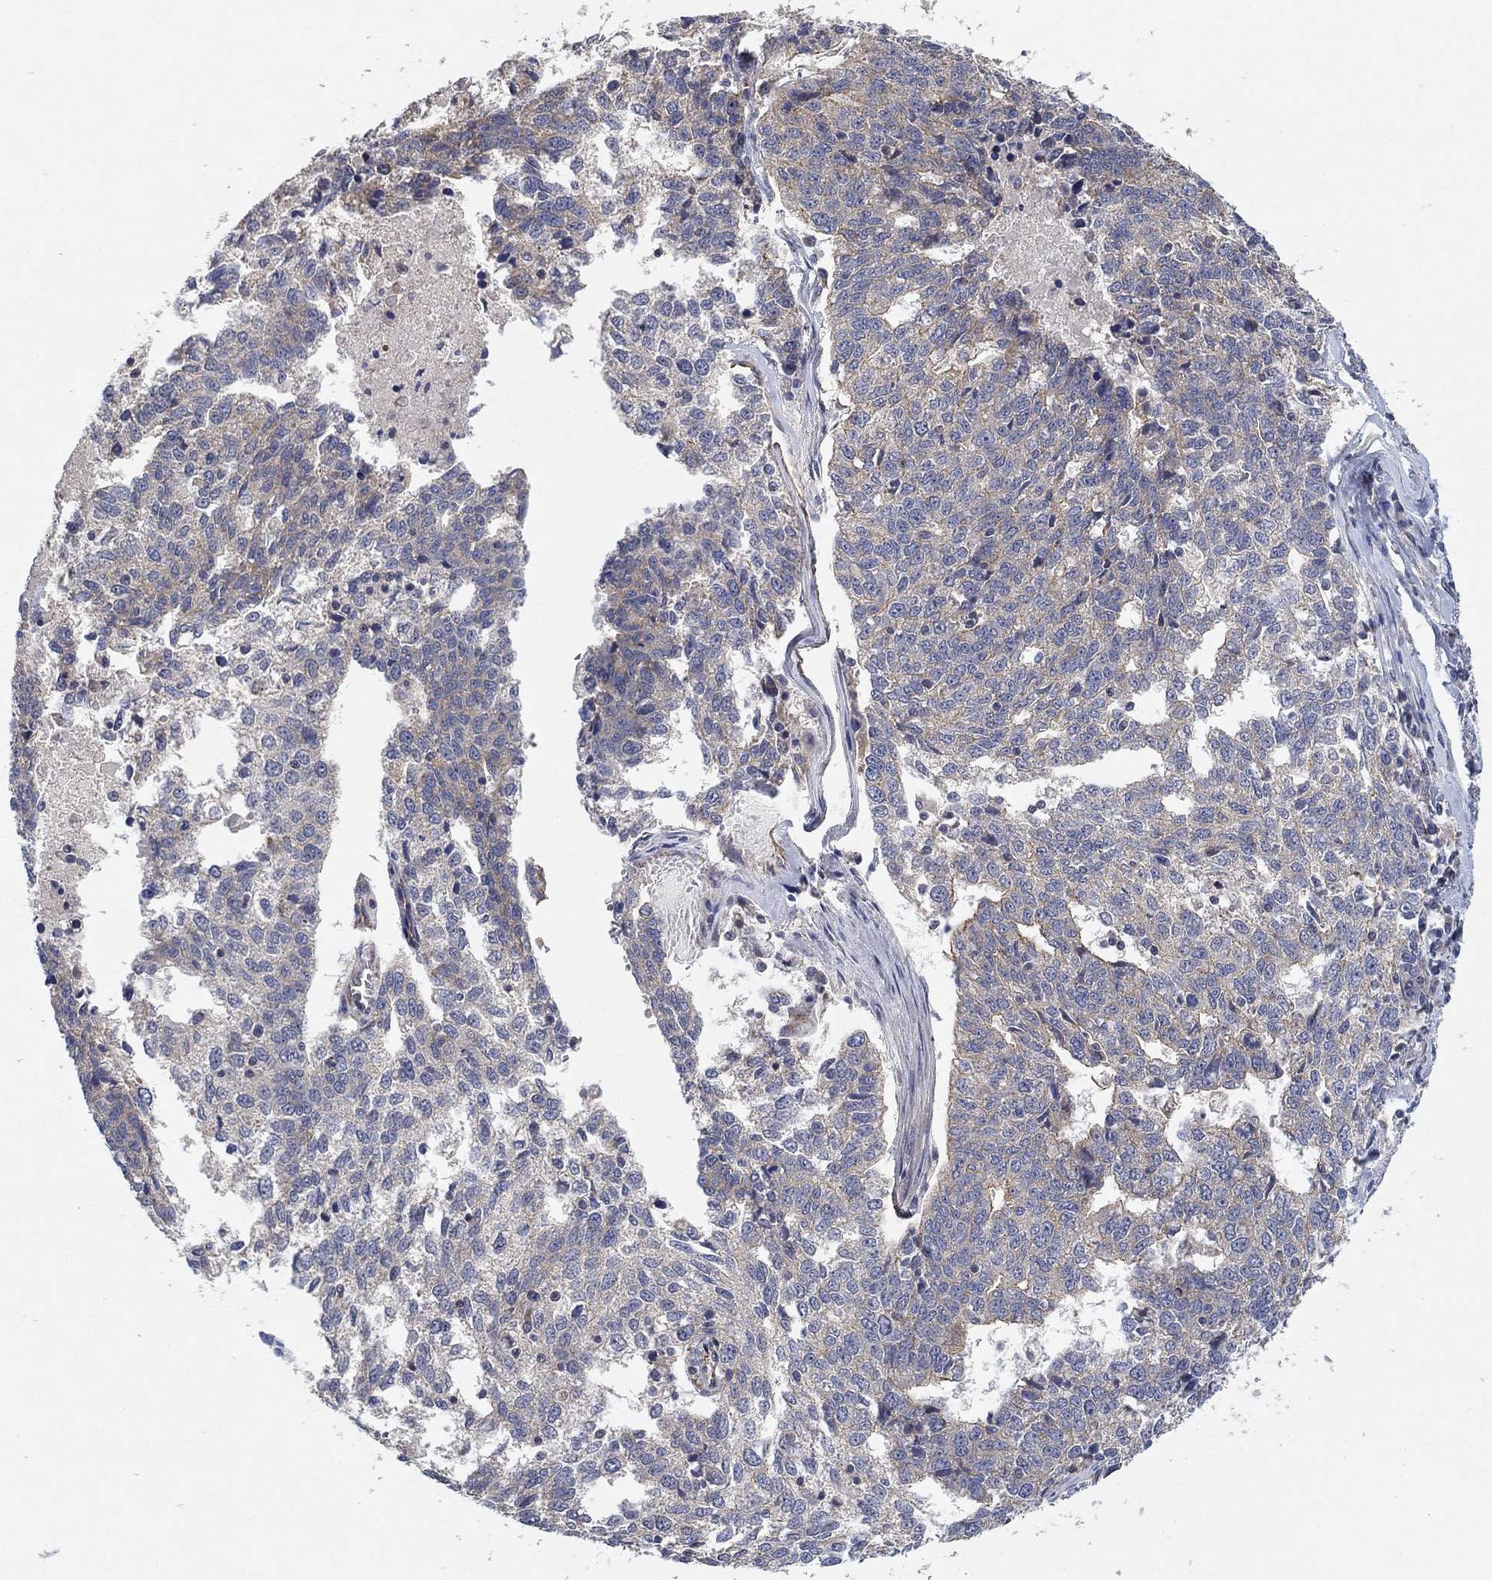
{"staining": {"intensity": "negative", "quantity": "none", "location": "none"}, "tissue": "ovarian cancer", "cell_type": "Tumor cells", "image_type": "cancer", "snomed": [{"axis": "morphology", "description": "Cystadenocarcinoma, serous, NOS"}, {"axis": "topography", "description": "Ovary"}], "caption": "This is a histopathology image of IHC staining of ovarian cancer, which shows no expression in tumor cells. Brightfield microscopy of immunohistochemistry (IHC) stained with DAB (3,3'-diaminobenzidine) (brown) and hematoxylin (blue), captured at high magnification.", "gene": "MCUR1", "patient": {"sex": "female", "age": 71}}